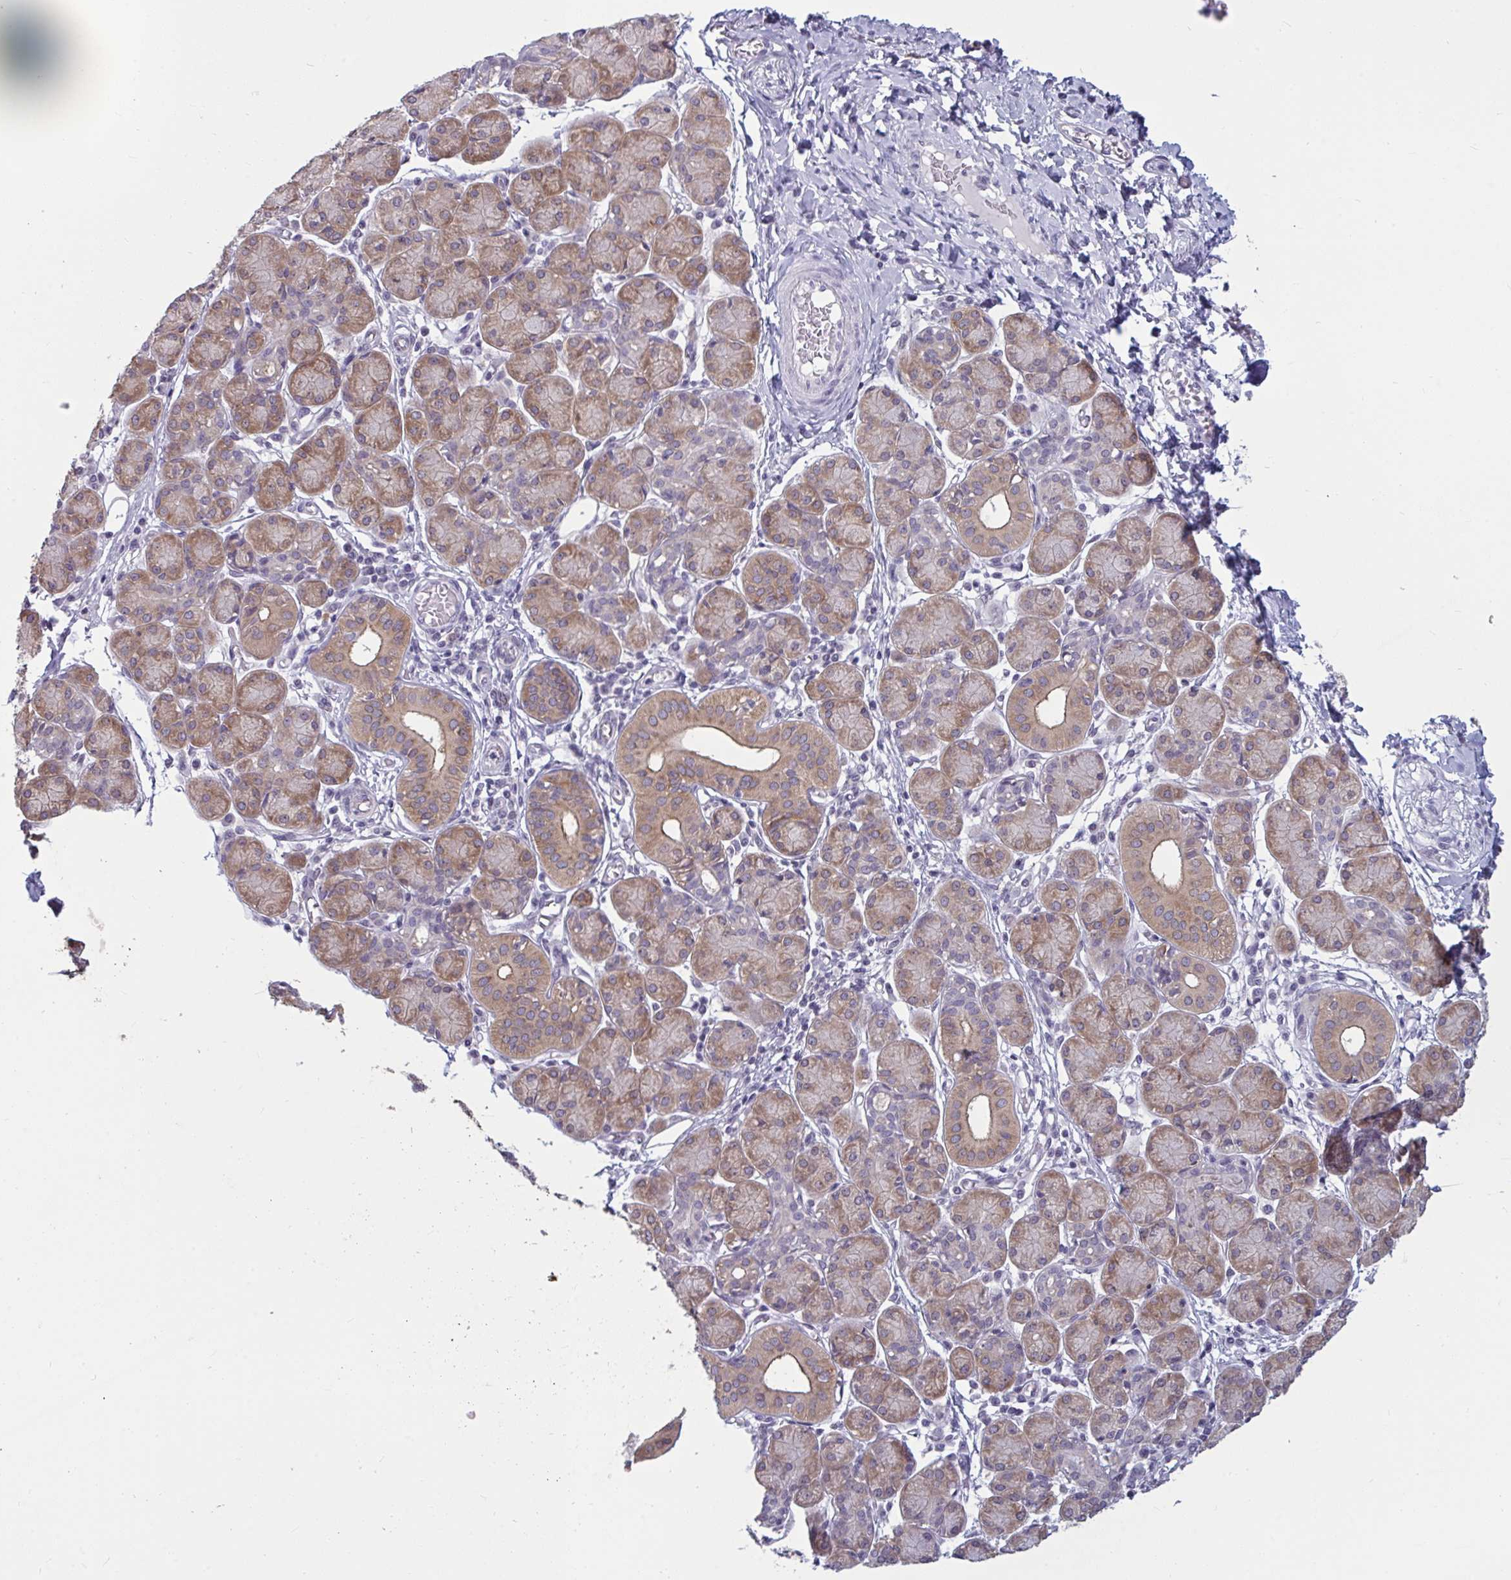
{"staining": {"intensity": "weak", "quantity": "25%-75%", "location": "cytoplasmic/membranous"}, "tissue": "salivary gland", "cell_type": "Glandular cells", "image_type": "normal", "snomed": [{"axis": "morphology", "description": "Normal tissue, NOS"}, {"axis": "morphology", "description": "Inflammation, NOS"}, {"axis": "topography", "description": "Lymph node"}, {"axis": "topography", "description": "Salivary gland"}], "caption": "Salivary gland stained with immunohistochemistry (IHC) displays weak cytoplasmic/membranous expression in approximately 25%-75% of glandular cells. The staining is performed using DAB brown chromogen to label protein expression. The nuclei are counter-stained blue using hematoxylin.", "gene": "TBC1D4", "patient": {"sex": "male", "age": 3}}